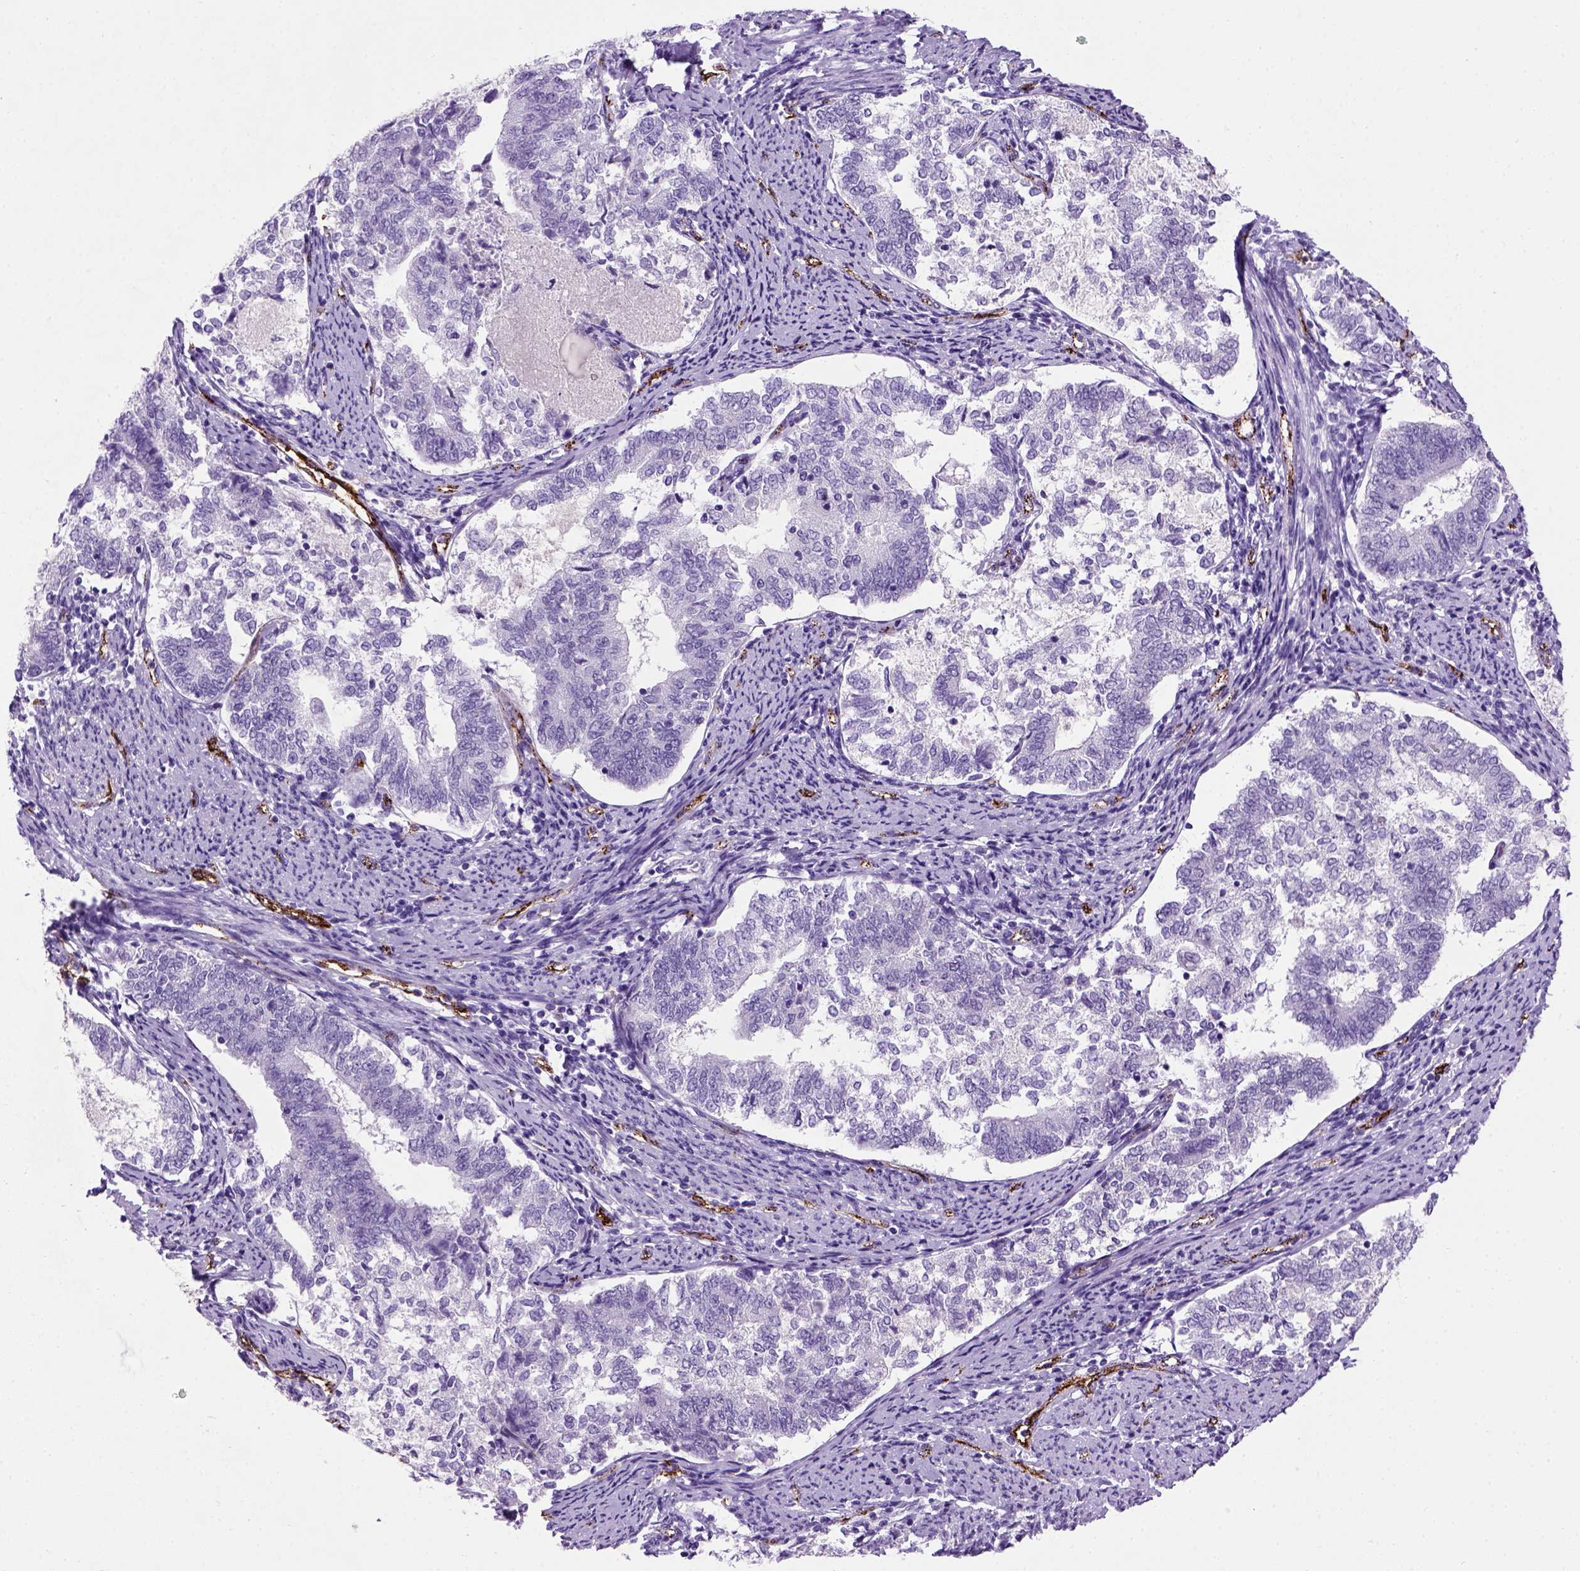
{"staining": {"intensity": "negative", "quantity": "none", "location": "none"}, "tissue": "endometrial cancer", "cell_type": "Tumor cells", "image_type": "cancer", "snomed": [{"axis": "morphology", "description": "Adenocarcinoma, NOS"}, {"axis": "topography", "description": "Endometrium"}], "caption": "Image shows no protein positivity in tumor cells of endometrial adenocarcinoma tissue.", "gene": "VWF", "patient": {"sex": "female", "age": 65}}